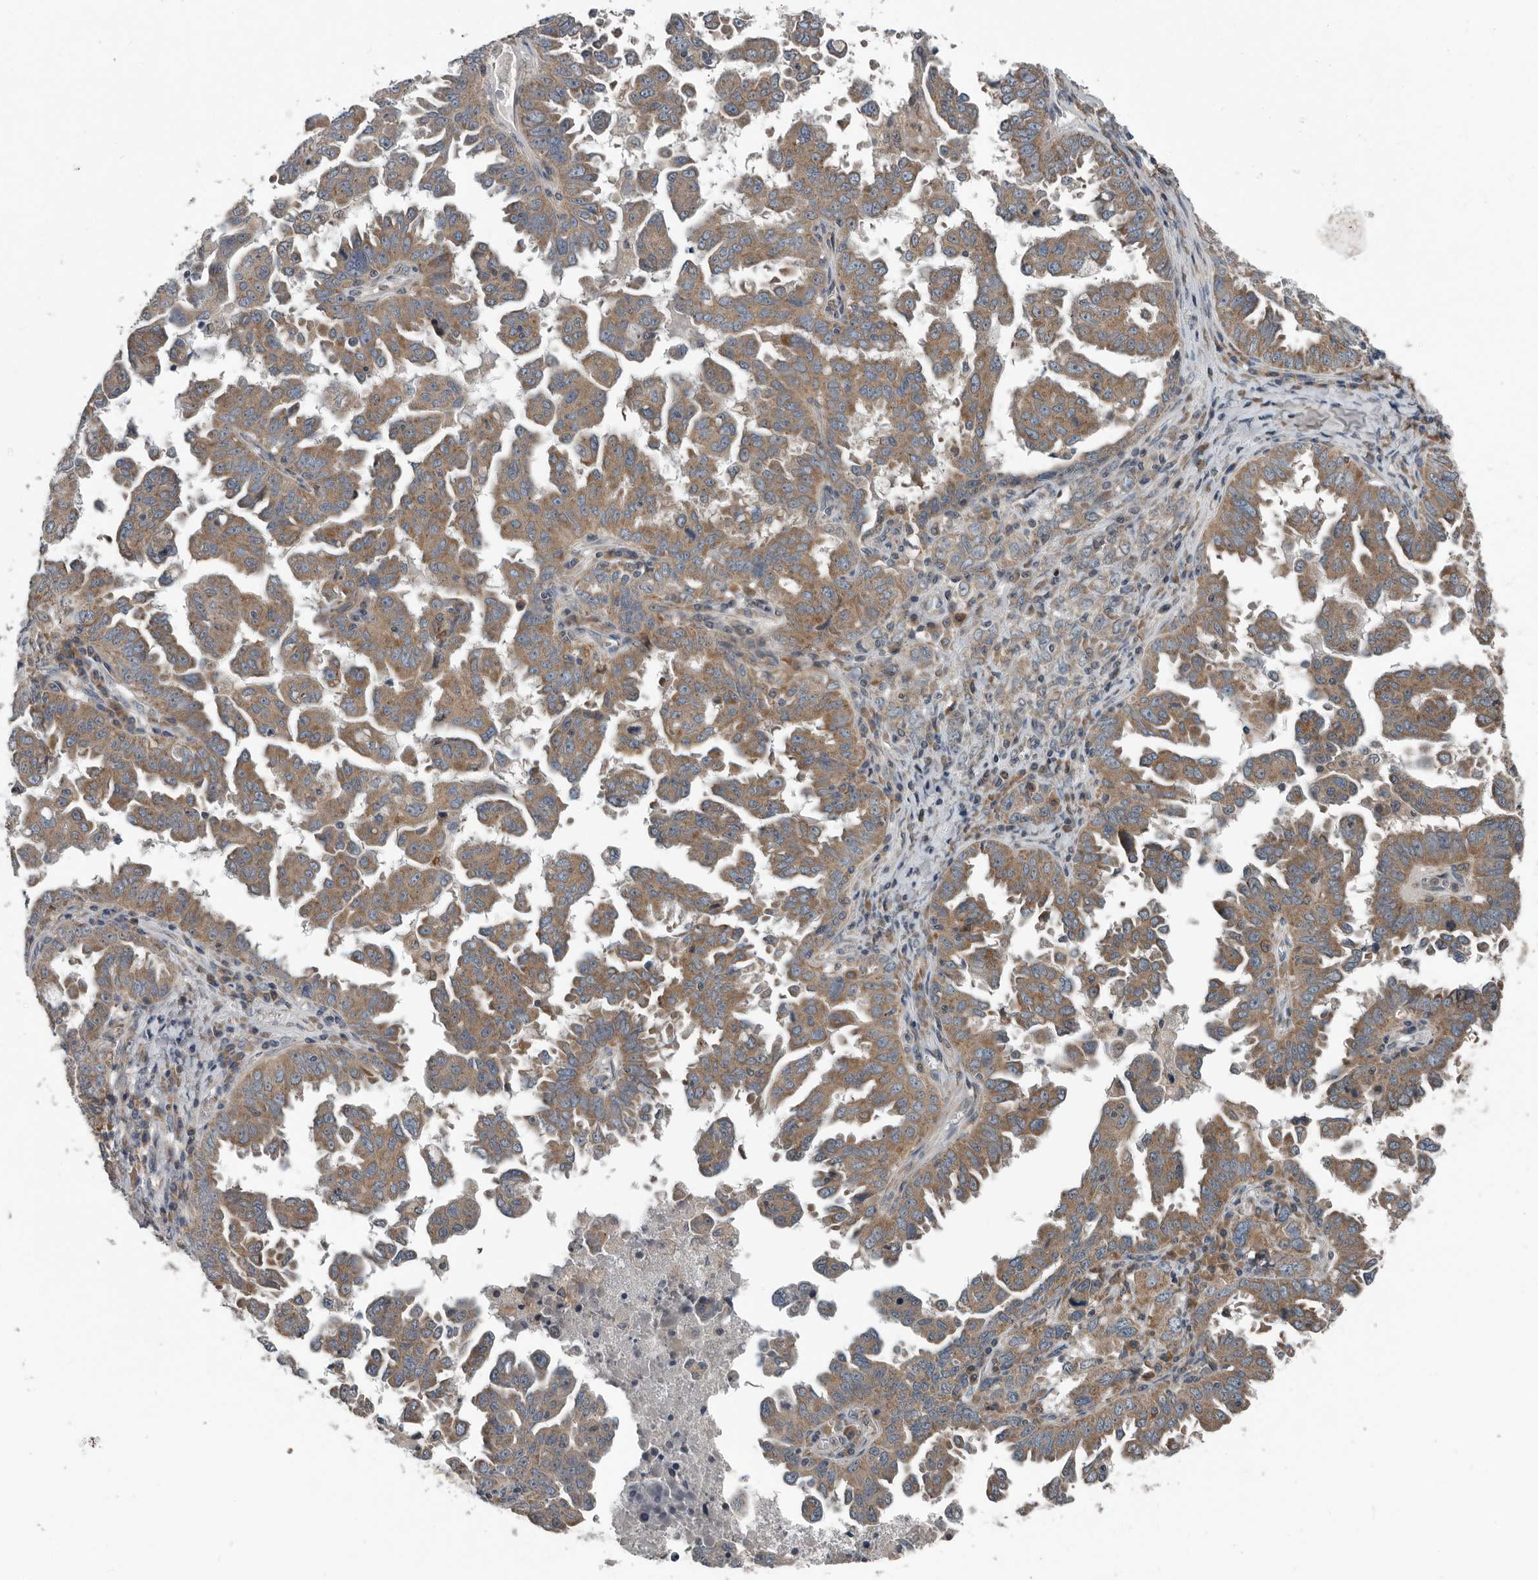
{"staining": {"intensity": "moderate", "quantity": ">75%", "location": "cytoplasmic/membranous"}, "tissue": "ovarian cancer", "cell_type": "Tumor cells", "image_type": "cancer", "snomed": [{"axis": "morphology", "description": "Carcinoma, endometroid"}, {"axis": "topography", "description": "Ovary"}], "caption": "Immunohistochemistry (IHC) histopathology image of ovarian cancer (endometroid carcinoma) stained for a protein (brown), which displays medium levels of moderate cytoplasmic/membranous staining in about >75% of tumor cells.", "gene": "TMEM199", "patient": {"sex": "female", "age": 62}}